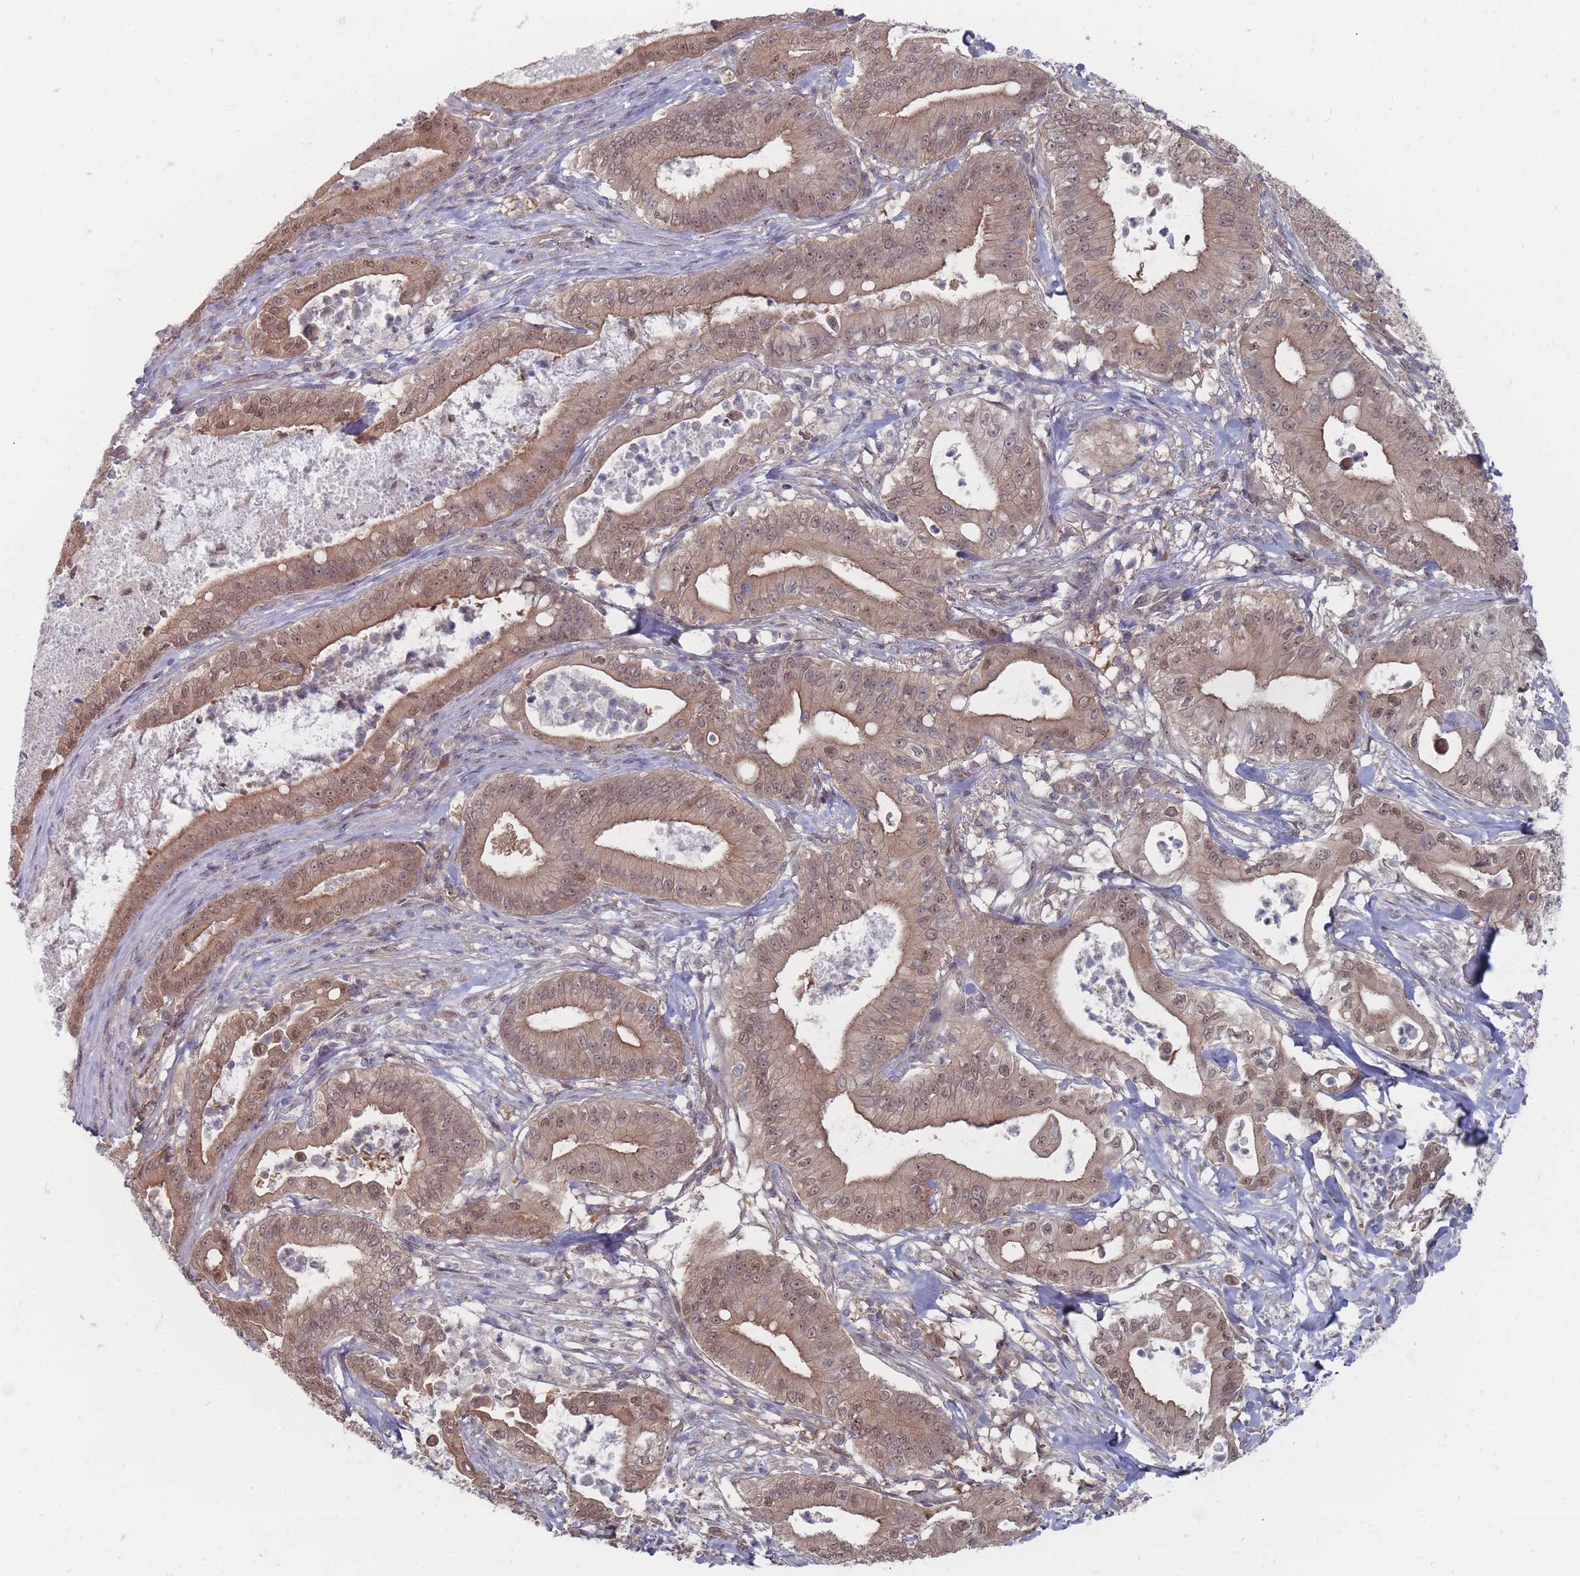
{"staining": {"intensity": "moderate", "quantity": ">75%", "location": "cytoplasmic/membranous,nuclear"}, "tissue": "pancreatic cancer", "cell_type": "Tumor cells", "image_type": "cancer", "snomed": [{"axis": "morphology", "description": "Adenocarcinoma, NOS"}, {"axis": "topography", "description": "Pancreas"}], "caption": "Immunohistochemistry (DAB) staining of adenocarcinoma (pancreatic) reveals moderate cytoplasmic/membranous and nuclear protein staining in about >75% of tumor cells.", "gene": "NKD1", "patient": {"sex": "male", "age": 71}}